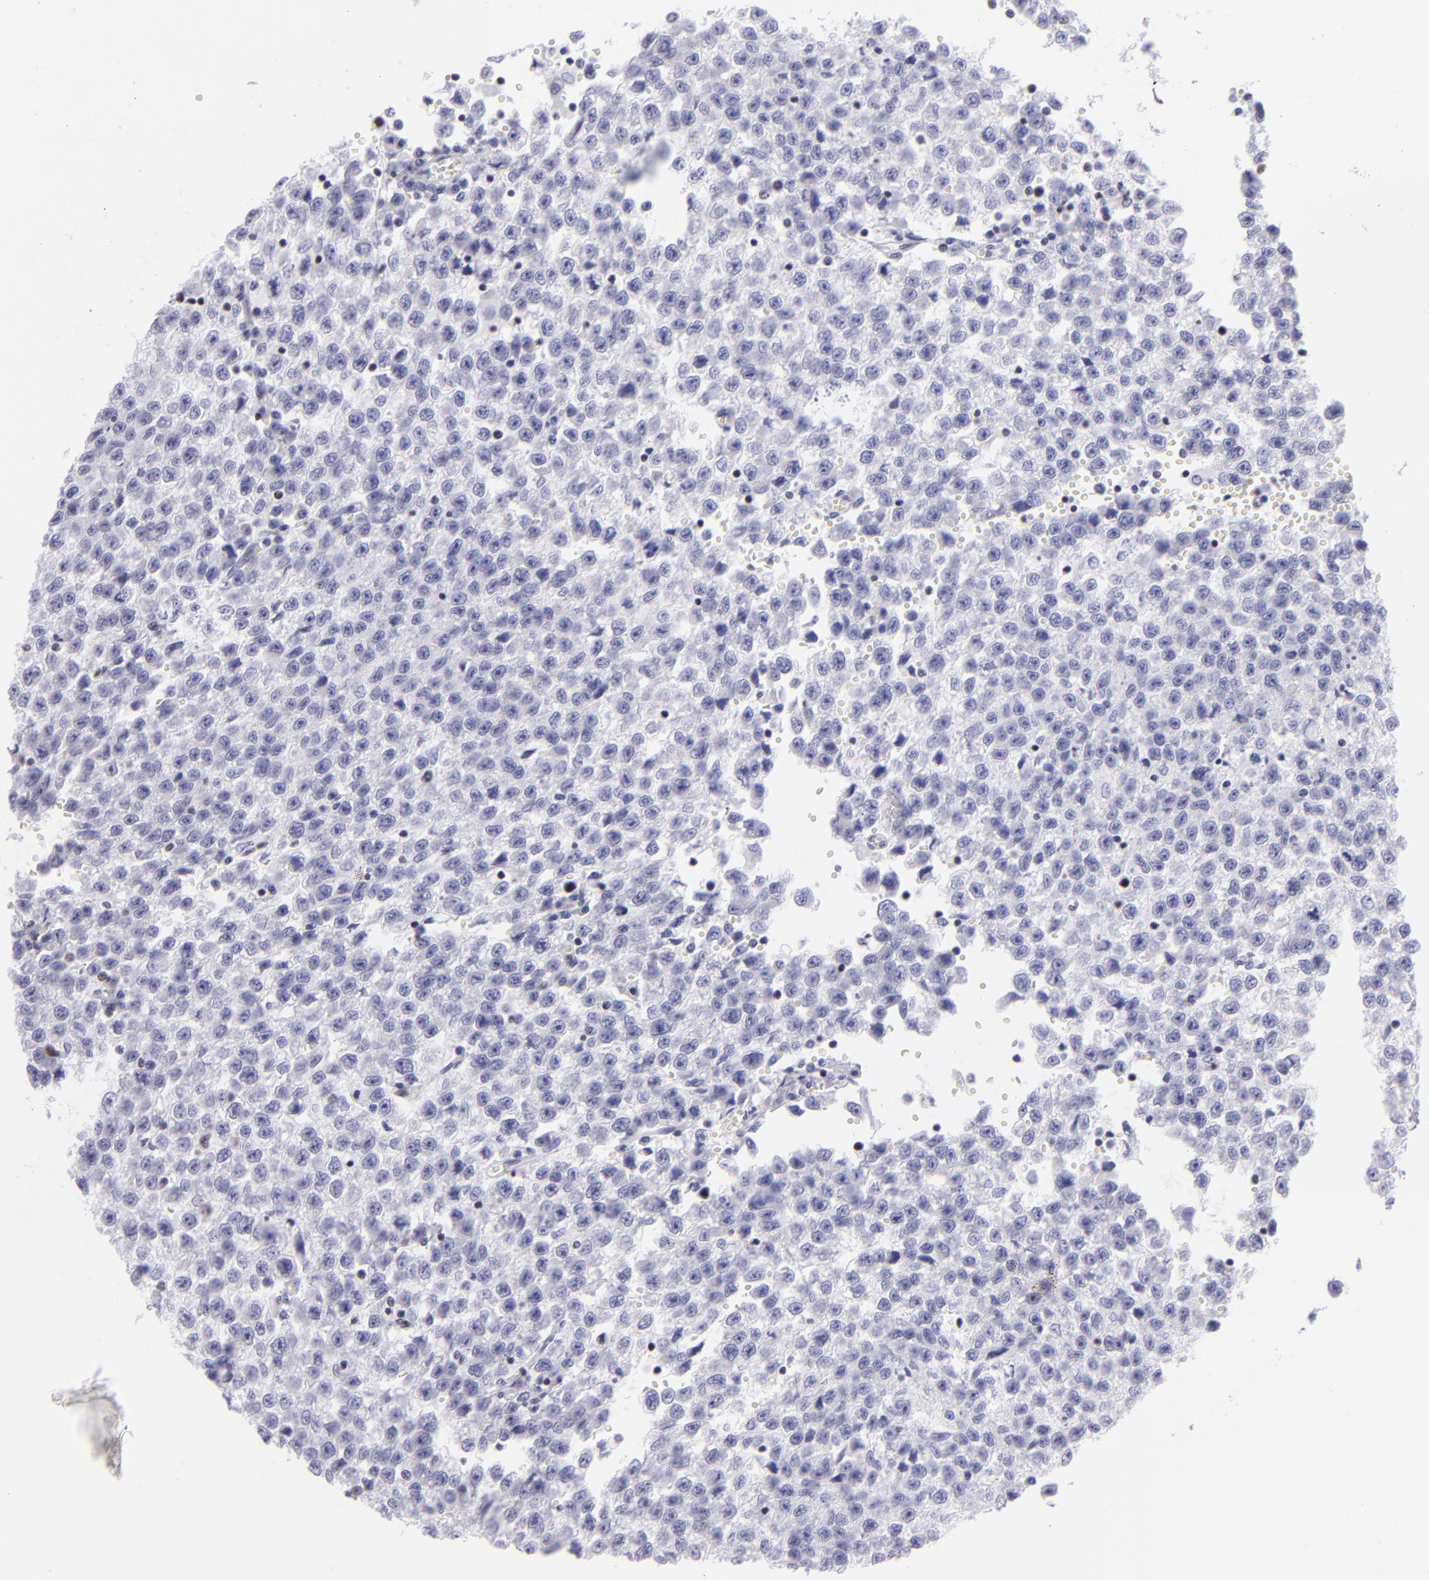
{"staining": {"intensity": "negative", "quantity": "none", "location": "none"}, "tissue": "testis cancer", "cell_type": "Tumor cells", "image_type": "cancer", "snomed": [{"axis": "morphology", "description": "Seminoma, NOS"}, {"axis": "topography", "description": "Testis"}], "caption": "DAB (3,3'-diaminobenzidine) immunohistochemical staining of testis cancer (seminoma) demonstrates no significant positivity in tumor cells. The staining was performed using DAB to visualize the protein expression in brown, while the nuclei were stained in blue with hematoxylin (Magnification: 20x).", "gene": "ETS1", "patient": {"sex": "male", "age": 35}}